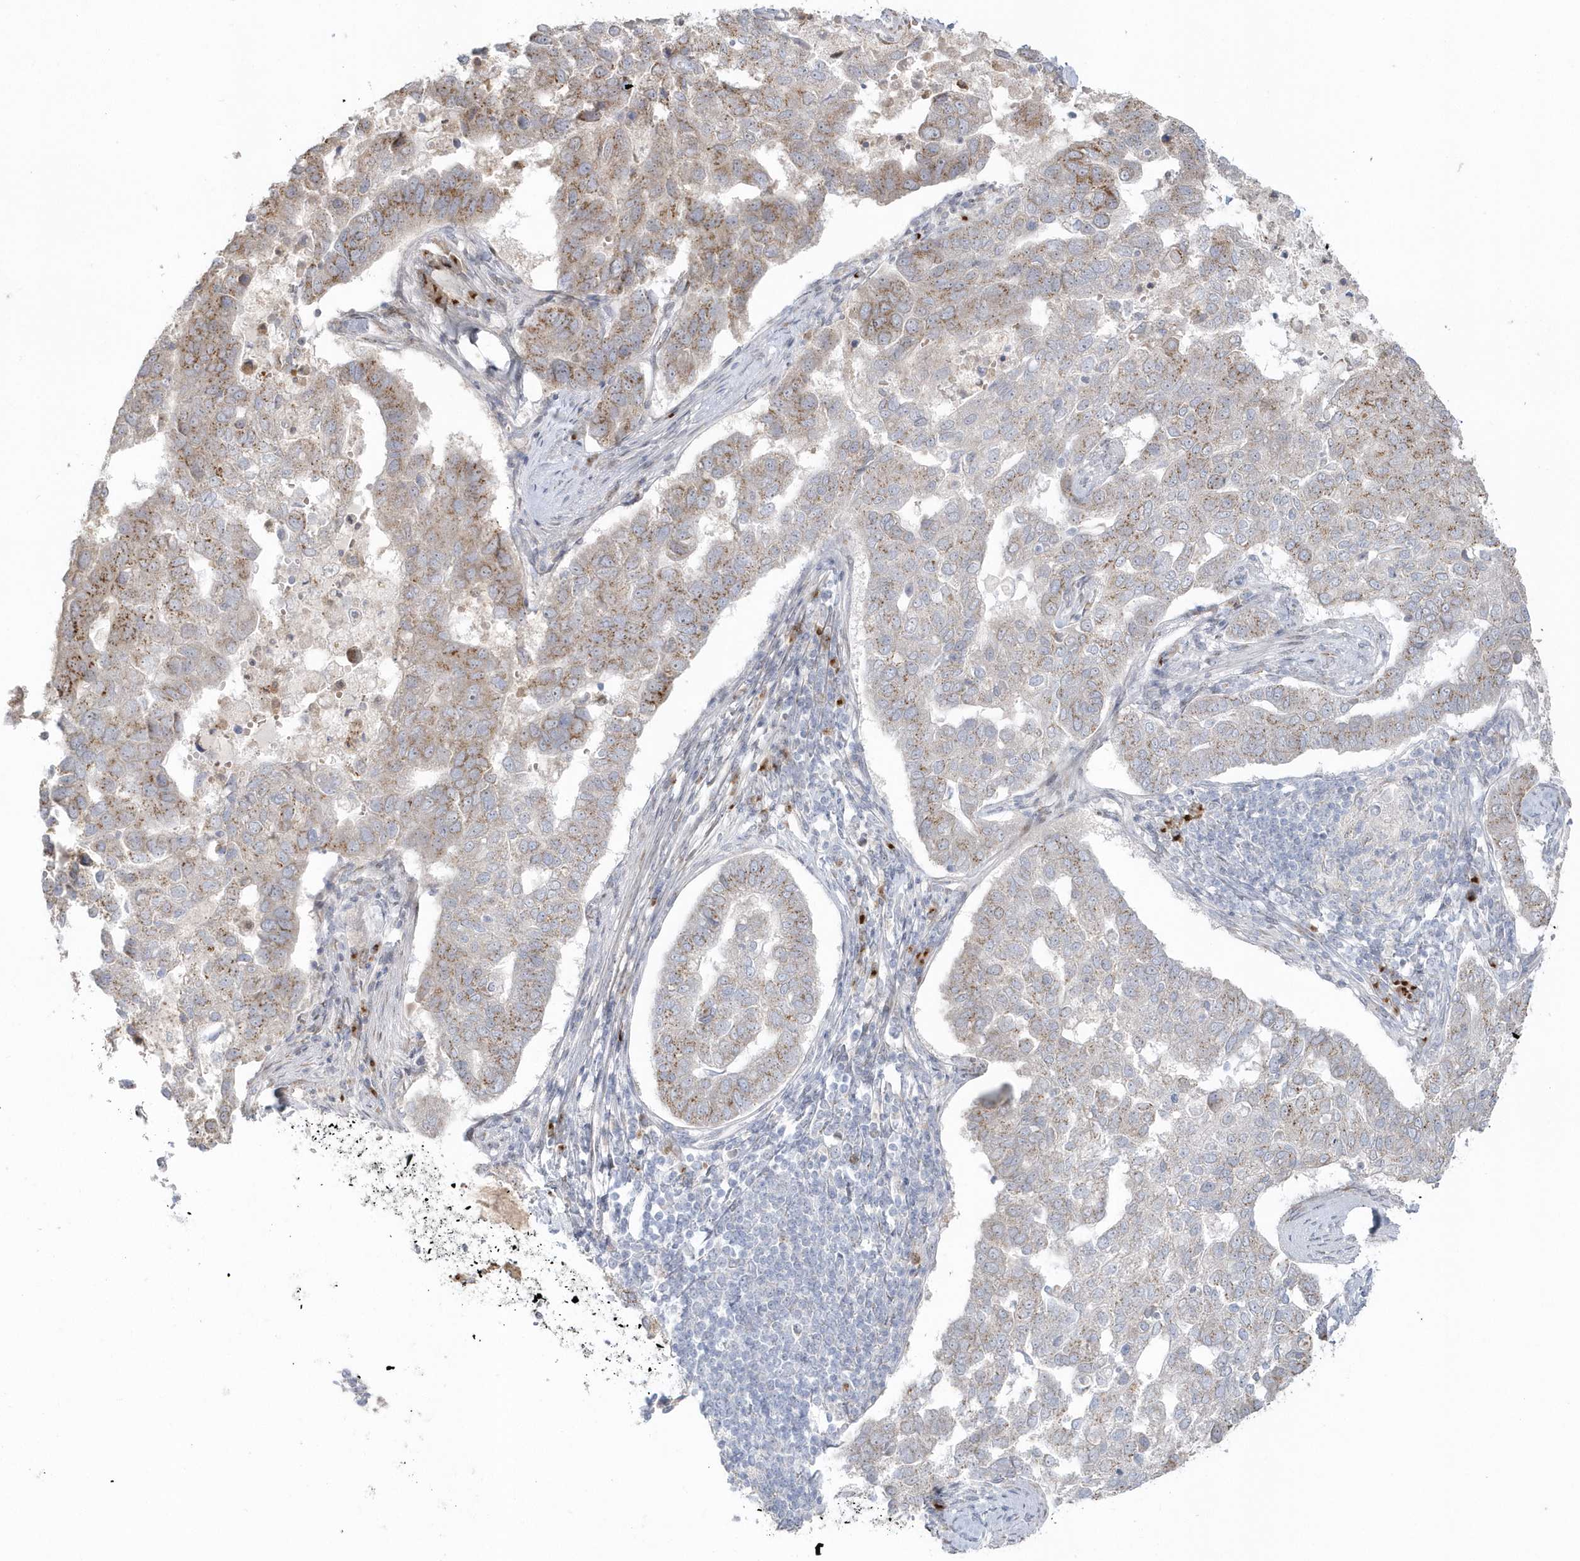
{"staining": {"intensity": "moderate", "quantity": "25%-75%", "location": "cytoplasmic/membranous"}, "tissue": "pancreatic cancer", "cell_type": "Tumor cells", "image_type": "cancer", "snomed": [{"axis": "morphology", "description": "Adenocarcinoma, NOS"}, {"axis": "topography", "description": "Pancreas"}], "caption": "Tumor cells display moderate cytoplasmic/membranous positivity in about 25%-75% of cells in pancreatic cancer (adenocarcinoma).", "gene": "DHFR", "patient": {"sex": "female", "age": 61}}